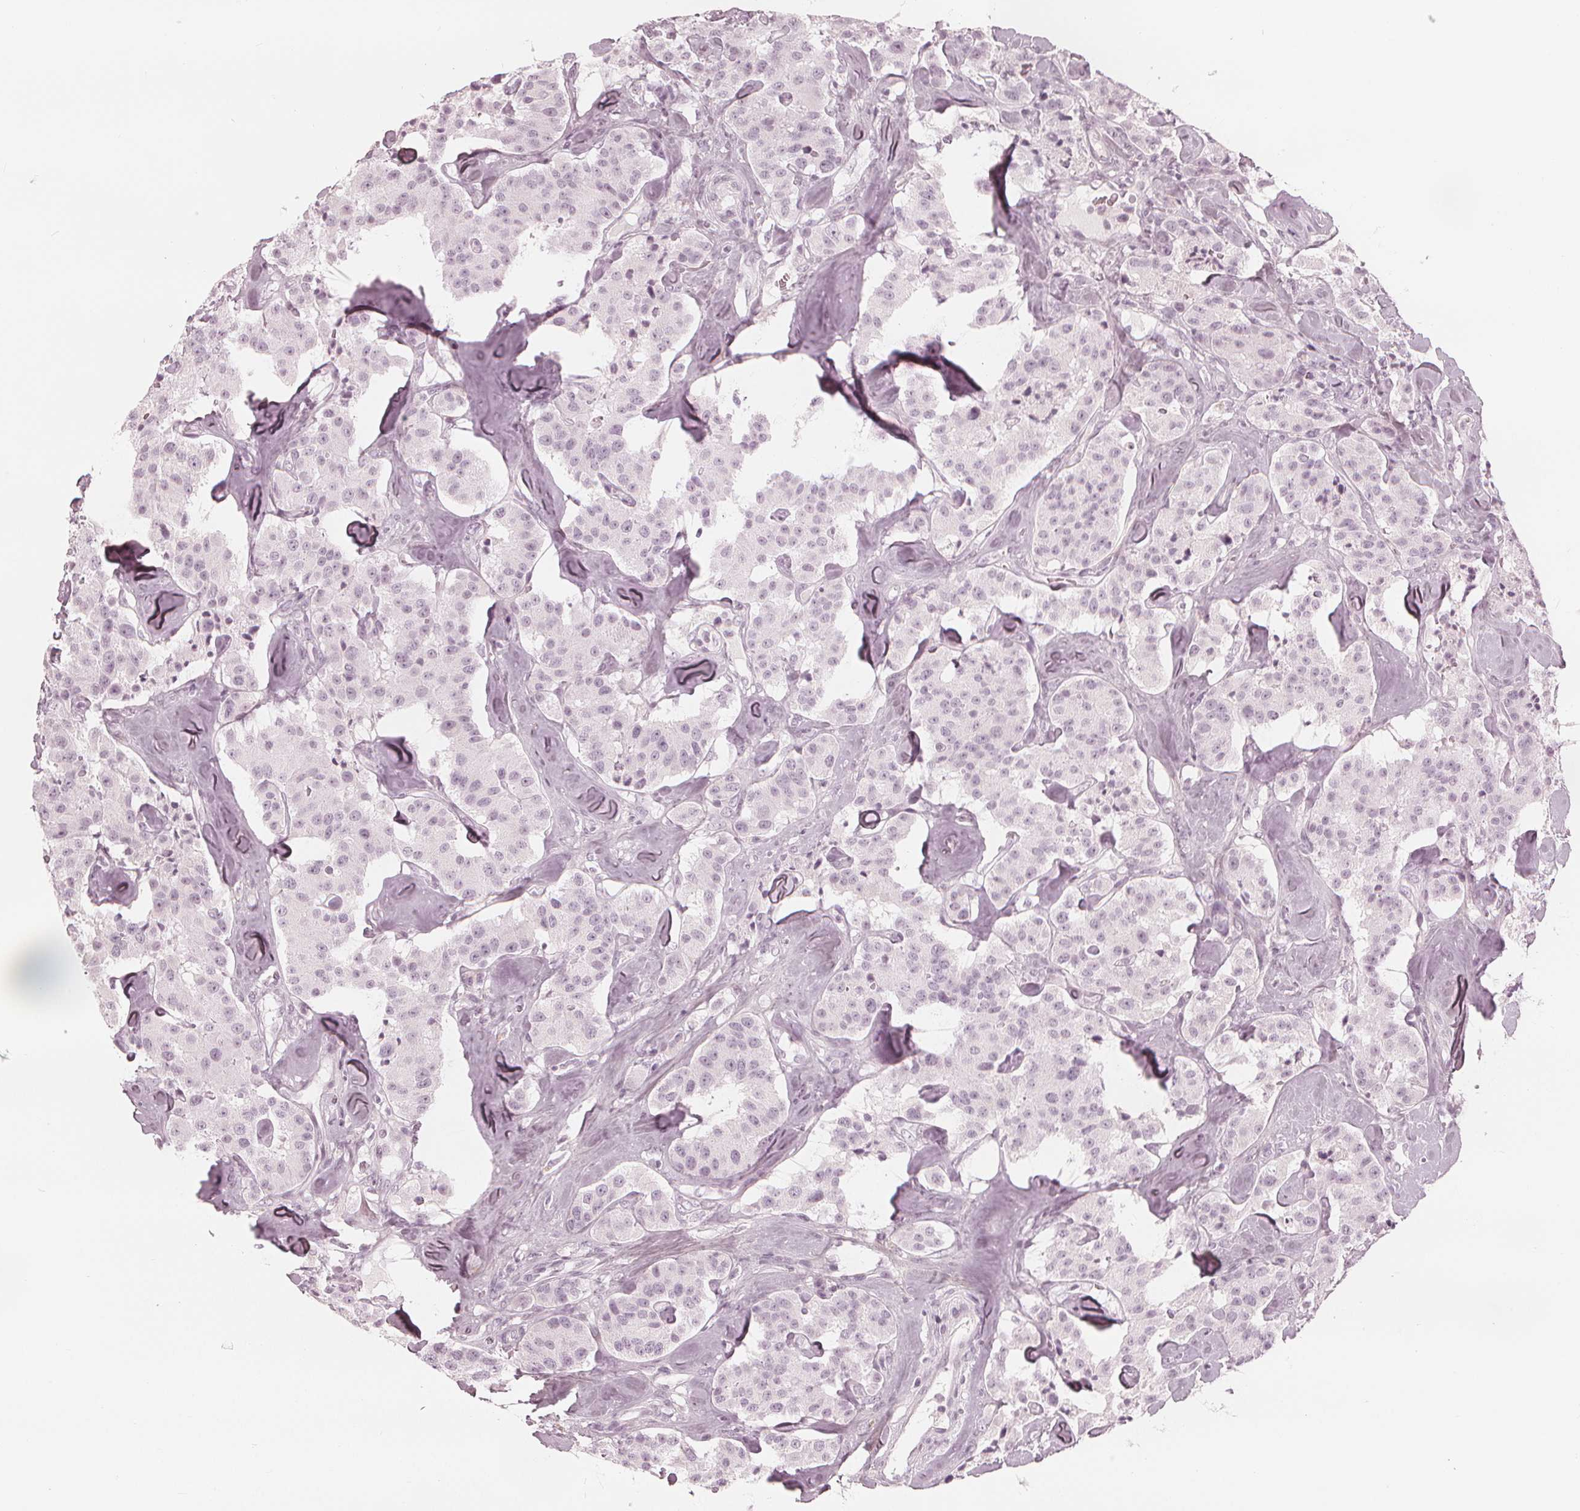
{"staining": {"intensity": "negative", "quantity": "none", "location": "none"}, "tissue": "carcinoid", "cell_type": "Tumor cells", "image_type": "cancer", "snomed": [{"axis": "morphology", "description": "Carcinoid, malignant, NOS"}, {"axis": "topography", "description": "Pancreas"}], "caption": "This image is of carcinoid stained with IHC to label a protein in brown with the nuclei are counter-stained blue. There is no staining in tumor cells.", "gene": "PAEP", "patient": {"sex": "male", "age": 41}}